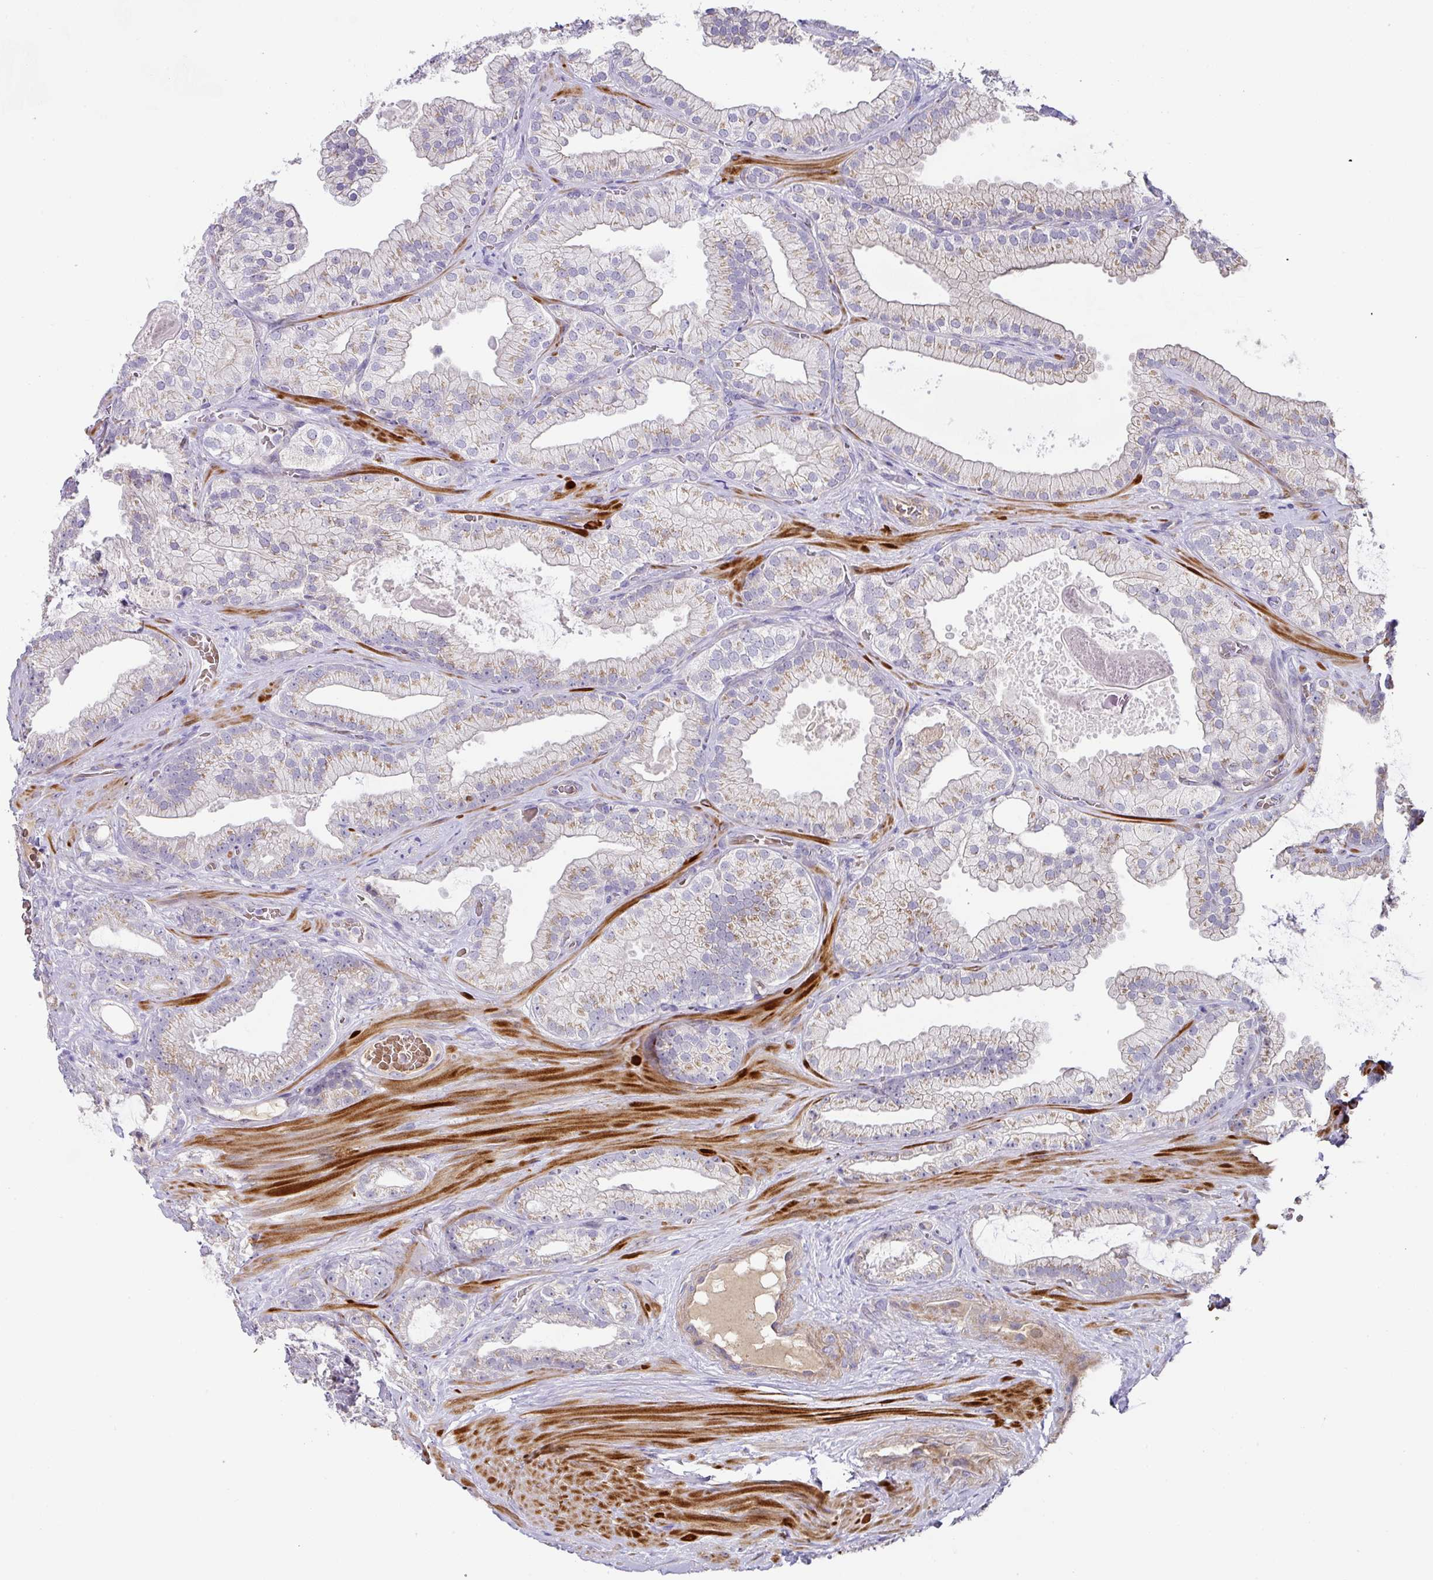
{"staining": {"intensity": "weak", "quantity": "<25%", "location": "cytoplasmic/membranous"}, "tissue": "prostate cancer", "cell_type": "Tumor cells", "image_type": "cancer", "snomed": [{"axis": "morphology", "description": "Adenocarcinoma, High grade"}, {"axis": "topography", "description": "Prostate"}], "caption": "Protein analysis of adenocarcinoma (high-grade) (prostate) exhibits no significant positivity in tumor cells. (Stains: DAB IHC with hematoxylin counter stain, Microscopy: brightfield microscopy at high magnification).", "gene": "TARM1", "patient": {"sex": "male", "age": 68}}